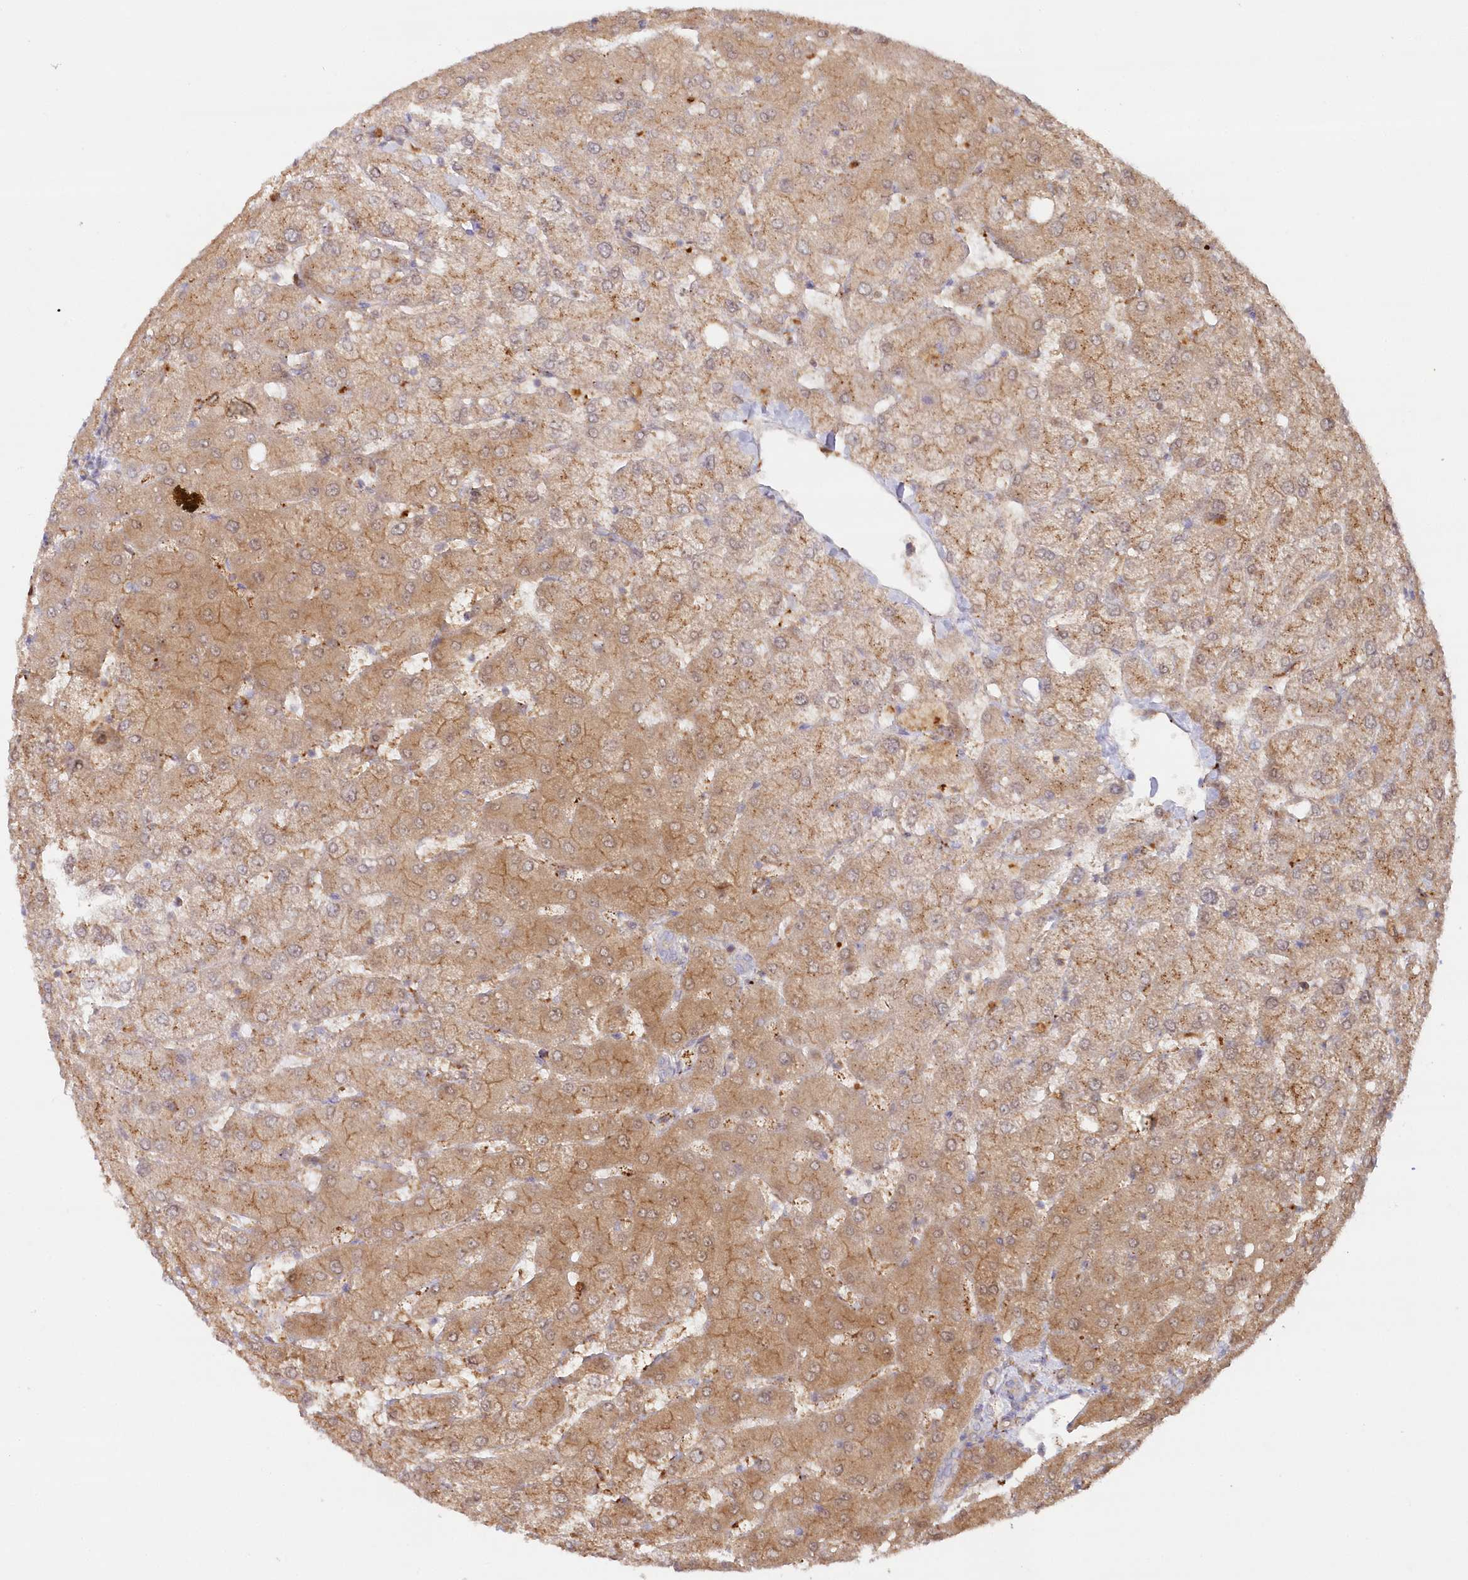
{"staining": {"intensity": "negative", "quantity": "none", "location": "none"}, "tissue": "liver", "cell_type": "Cholangiocytes", "image_type": "normal", "snomed": [{"axis": "morphology", "description": "Normal tissue, NOS"}, {"axis": "topography", "description": "Liver"}], "caption": "A high-resolution image shows immunohistochemistry (IHC) staining of benign liver, which displays no significant expression in cholangiocytes.", "gene": "GBE1", "patient": {"sex": "female", "age": 54}}